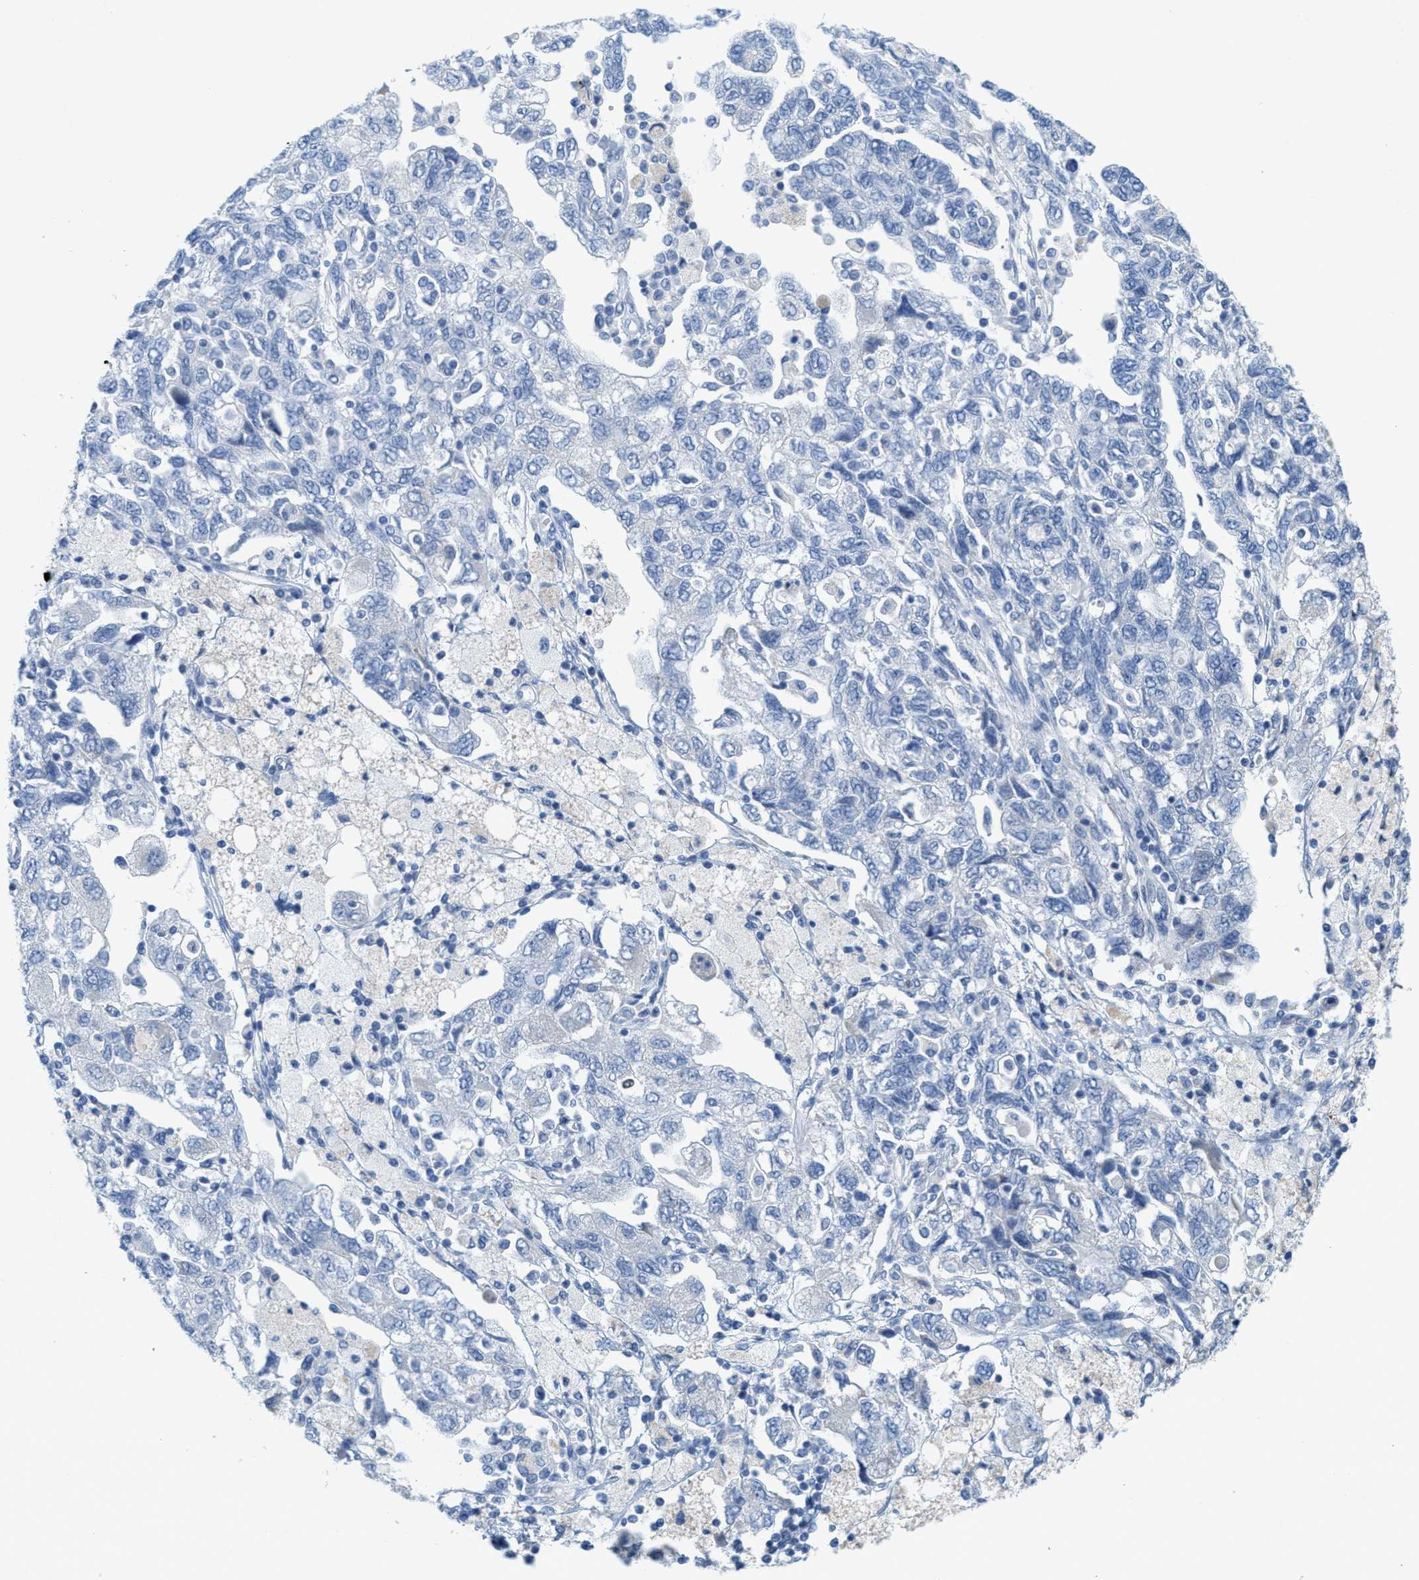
{"staining": {"intensity": "negative", "quantity": "none", "location": "none"}, "tissue": "ovarian cancer", "cell_type": "Tumor cells", "image_type": "cancer", "snomed": [{"axis": "morphology", "description": "Carcinoma, NOS"}, {"axis": "morphology", "description": "Cystadenocarcinoma, serous, NOS"}, {"axis": "topography", "description": "Ovary"}], "caption": "Immunohistochemistry of ovarian serous cystadenocarcinoma shows no positivity in tumor cells.", "gene": "CPA2", "patient": {"sex": "female", "age": 69}}